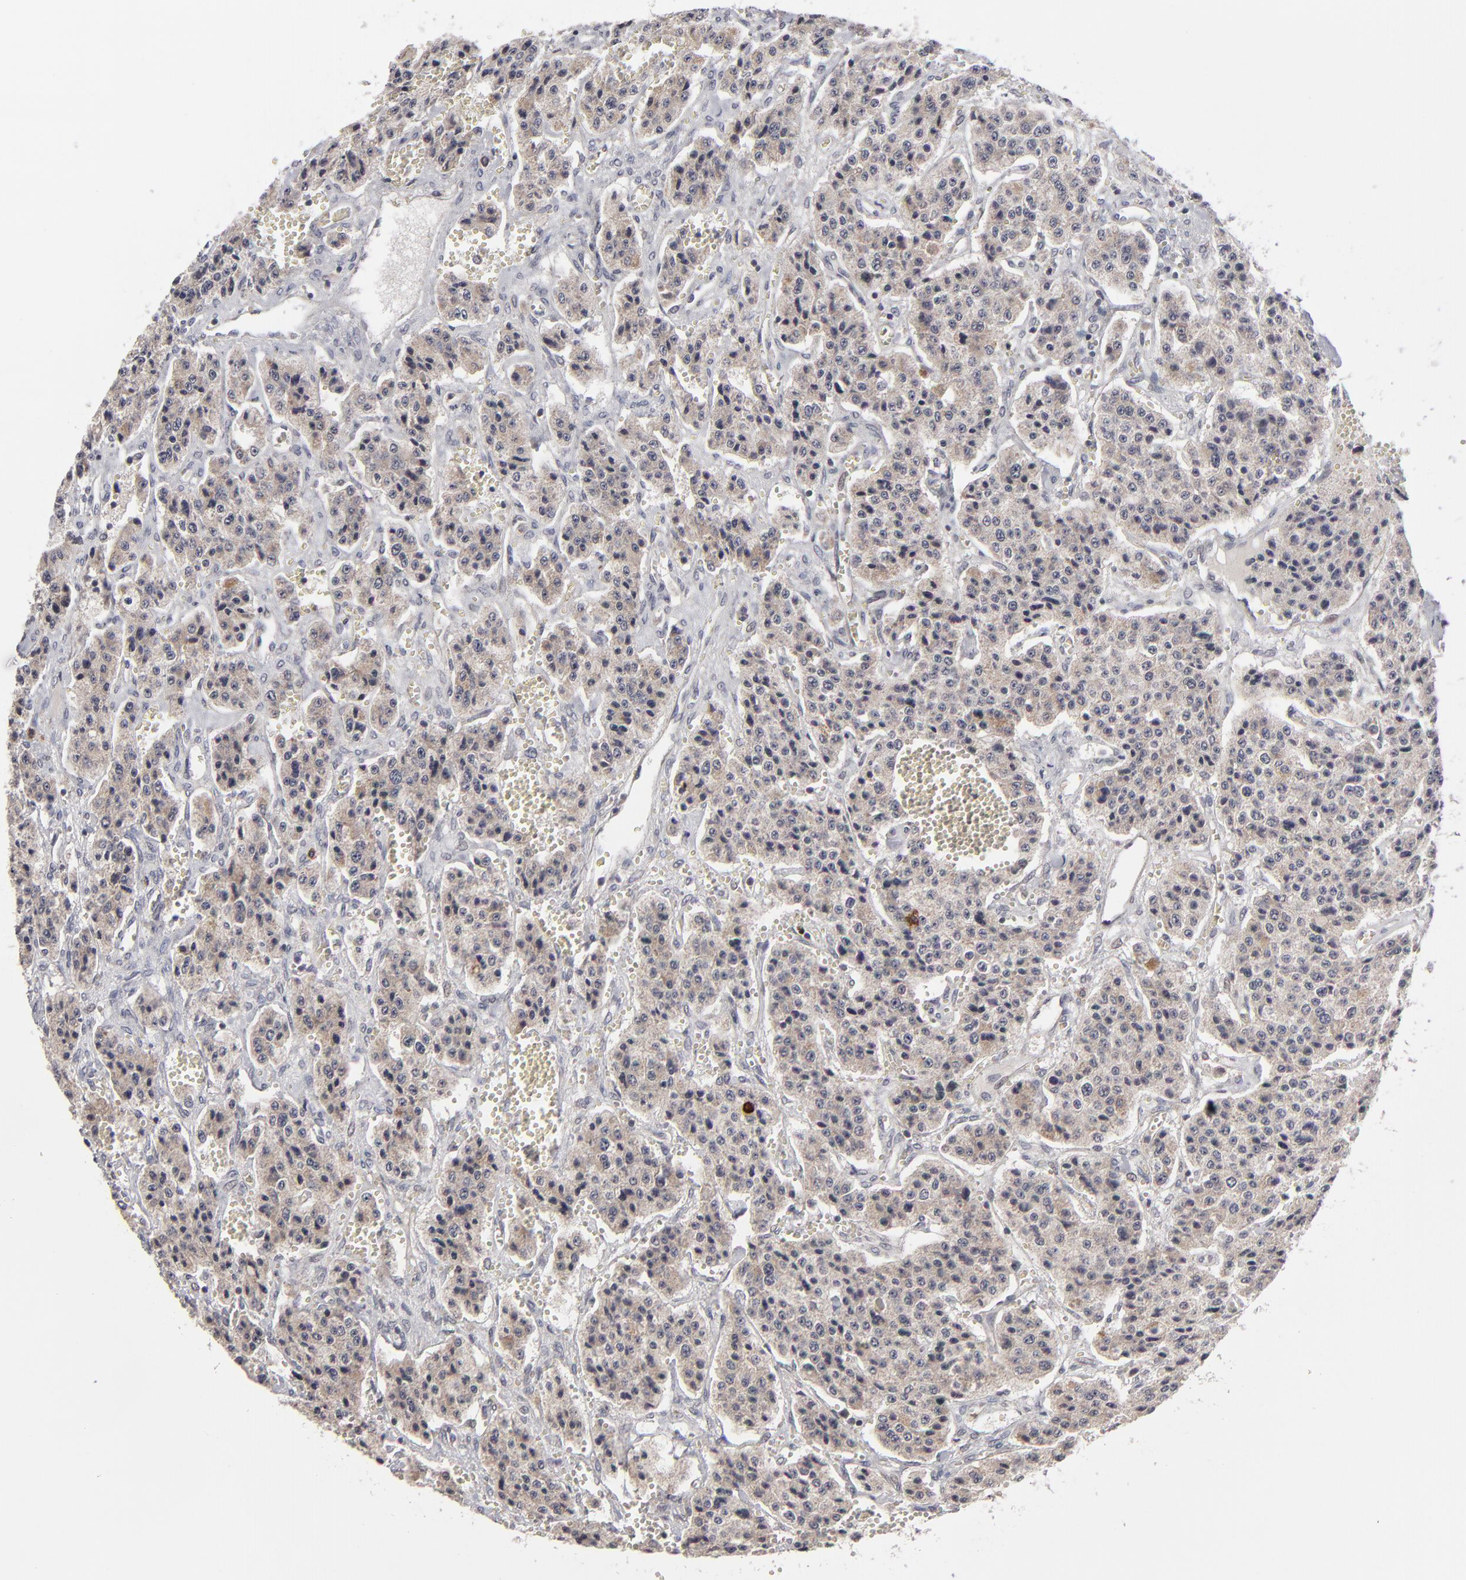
{"staining": {"intensity": "weak", "quantity": ">75%", "location": "cytoplasmic/membranous"}, "tissue": "carcinoid", "cell_type": "Tumor cells", "image_type": "cancer", "snomed": [{"axis": "morphology", "description": "Carcinoid, malignant, NOS"}, {"axis": "topography", "description": "Small intestine"}], "caption": "Weak cytoplasmic/membranous protein positivity is appreciated in approximately >75% of tumor cells in carcinoid (malignant).", "gene": "GLCCI1", "patient": {"sex": "male", "age": 52}}